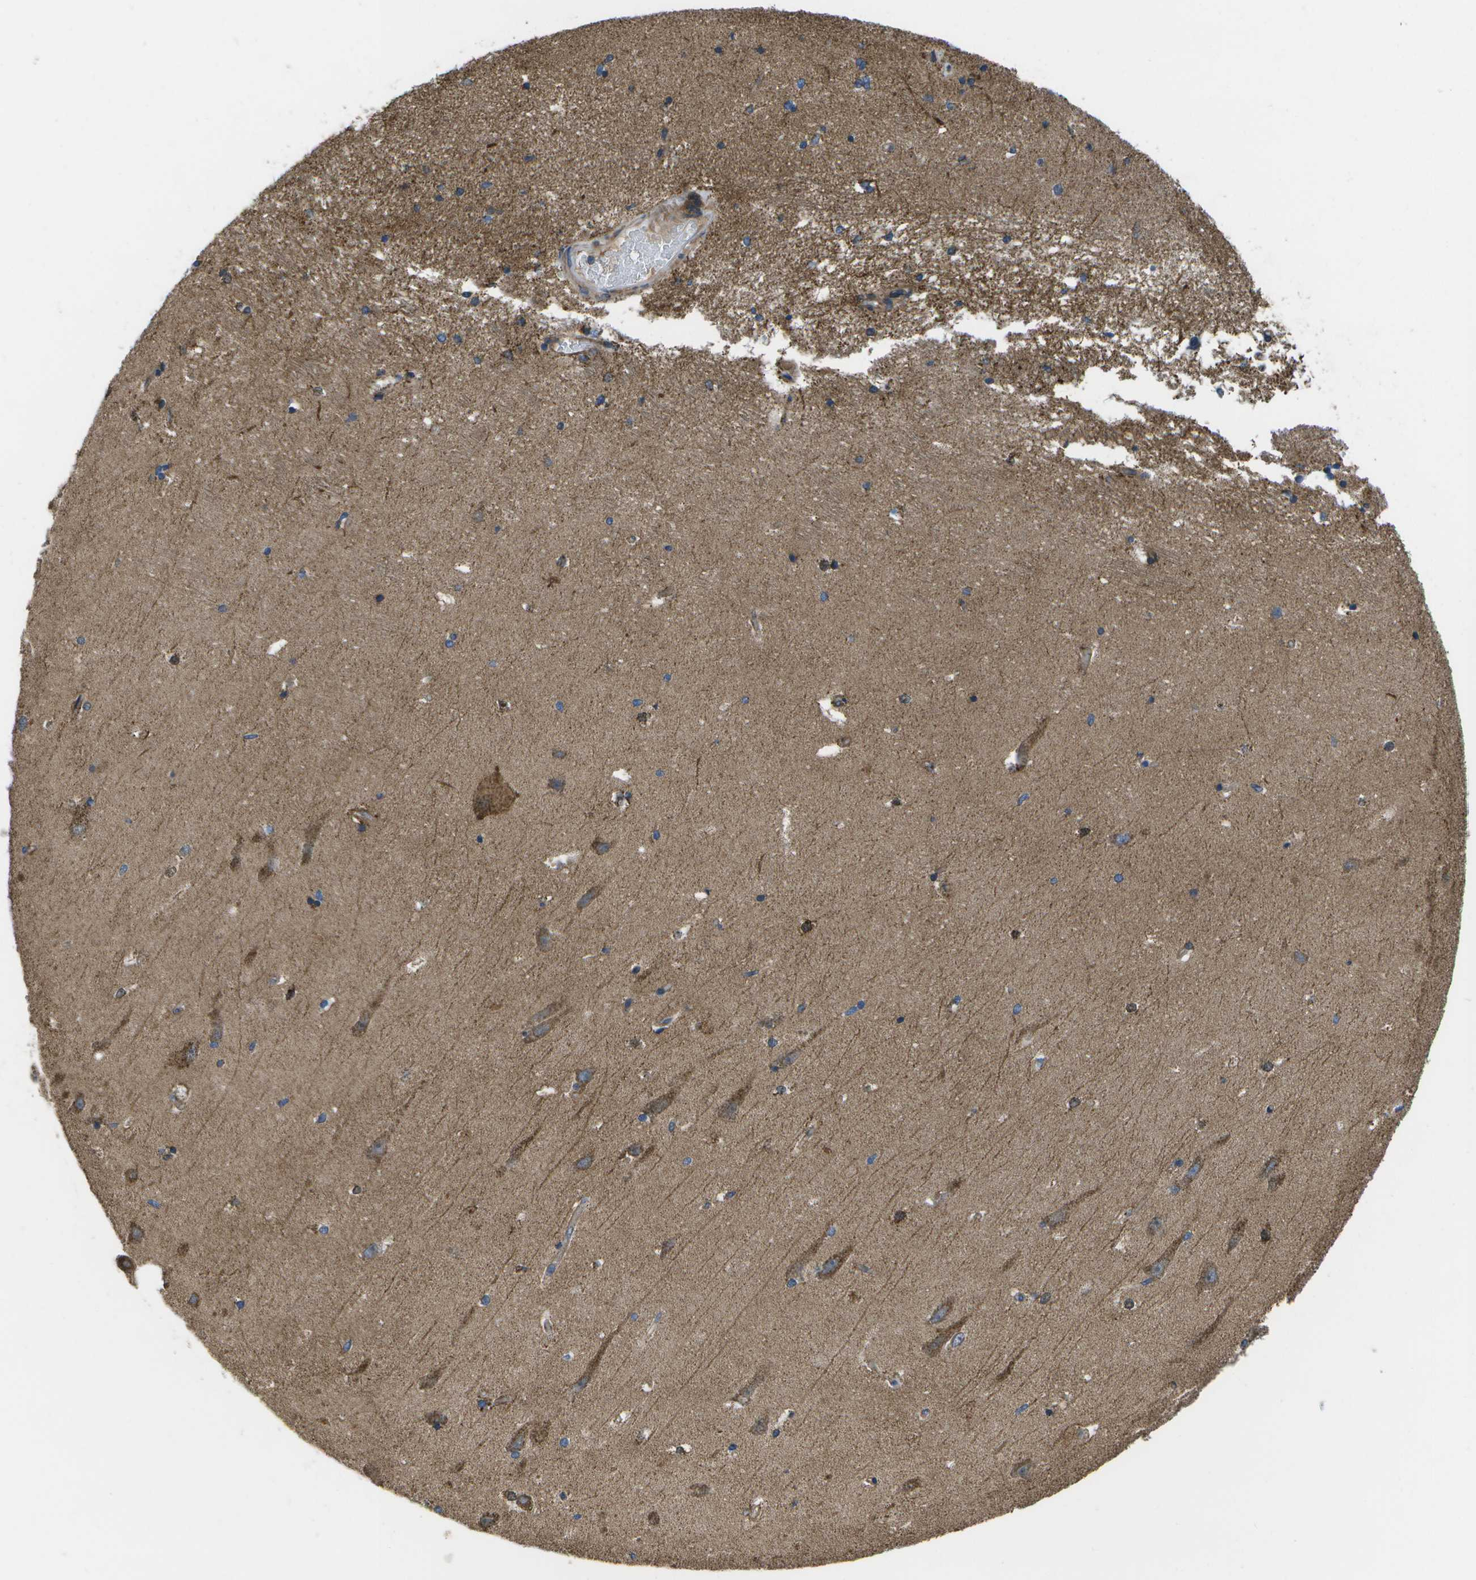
{"staining": {"intensity": "weak", "quantity": "25%-75%", "location": "cytoplasmic/membranous"}, "tissue": "hippocampus", "cell_type": "Glial cells", "image_type": "normal", "snomed": [{"axis": "morphology", "description": "Normal tissue, NOS"}, {"axis": "topography", "description": "Hippocampus"}], "caption": "Hippocampus stained with a brown dye displays weak cytoplasmic/membranous positive expression in approximately 25%-75% of glial cells.", "gene": "MVK", "patient": {"sex": "male", "age": 45}}